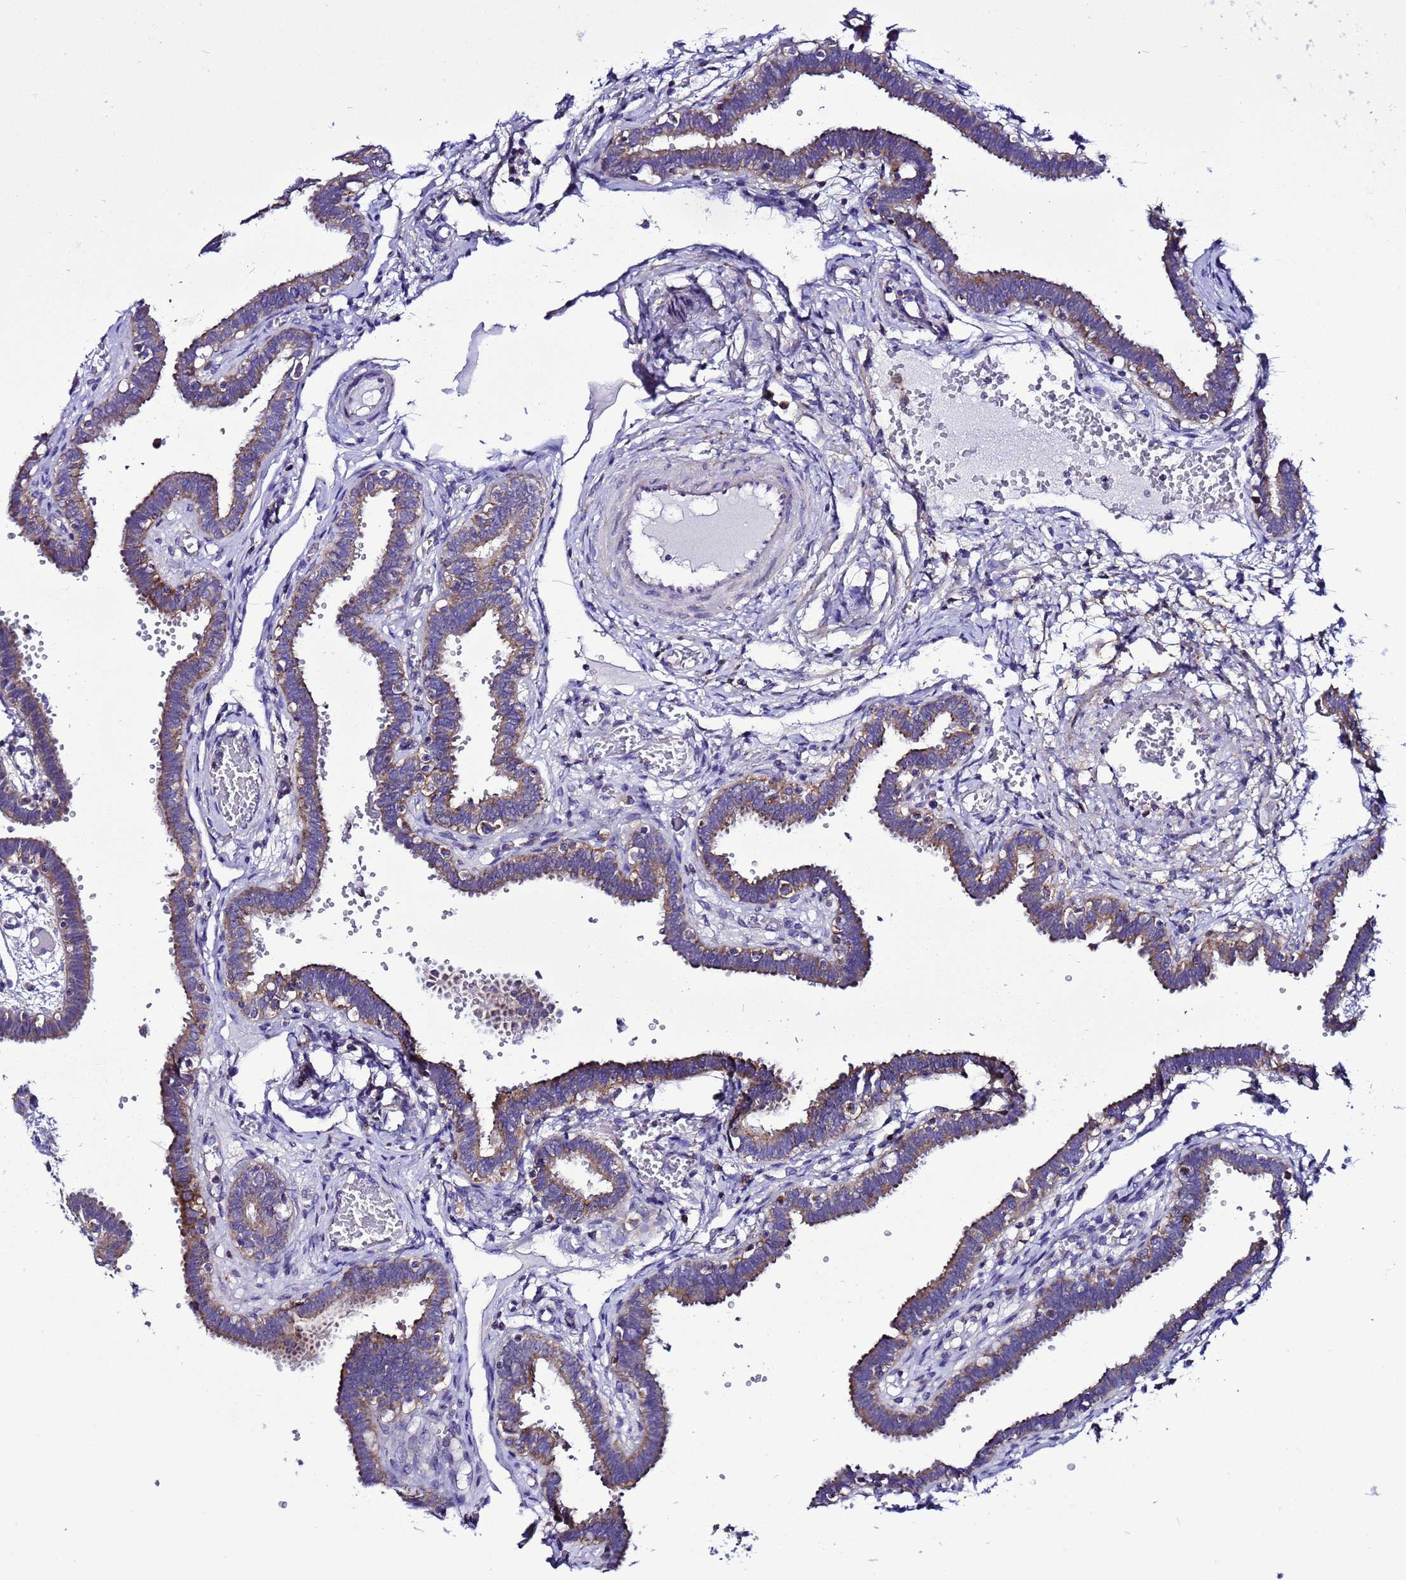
{"staining": {"intensity": "moderate", "quantity": "25%-75%", "location": "cytoplasmic/membranous"}, "tissue": "fallopian tube", "cell_type": "Glandular cells", "image_type": "normal", "snomed": [{"axis": "morphology", "description": "Normal tissue, NOS"}, {"axis": "topography", "description": "Fallopian tube"}, {"axis": "topography", "description": "Placenta"}], "caption": "Immunohistochemical staining of unremarkable human fallopian tube demonstrates medium levels of moderate cytoplasmic/membranous staining in approximately 25%-75% of glandular cells. The staining was performed using DAB (3,3'-diaminobenzidine), with brown indicating positive protein expression. Nuclei are stained blue with hematoxylin.", "gene": "HIGD2A", "patient": {"sex": "female", "age": 32}}